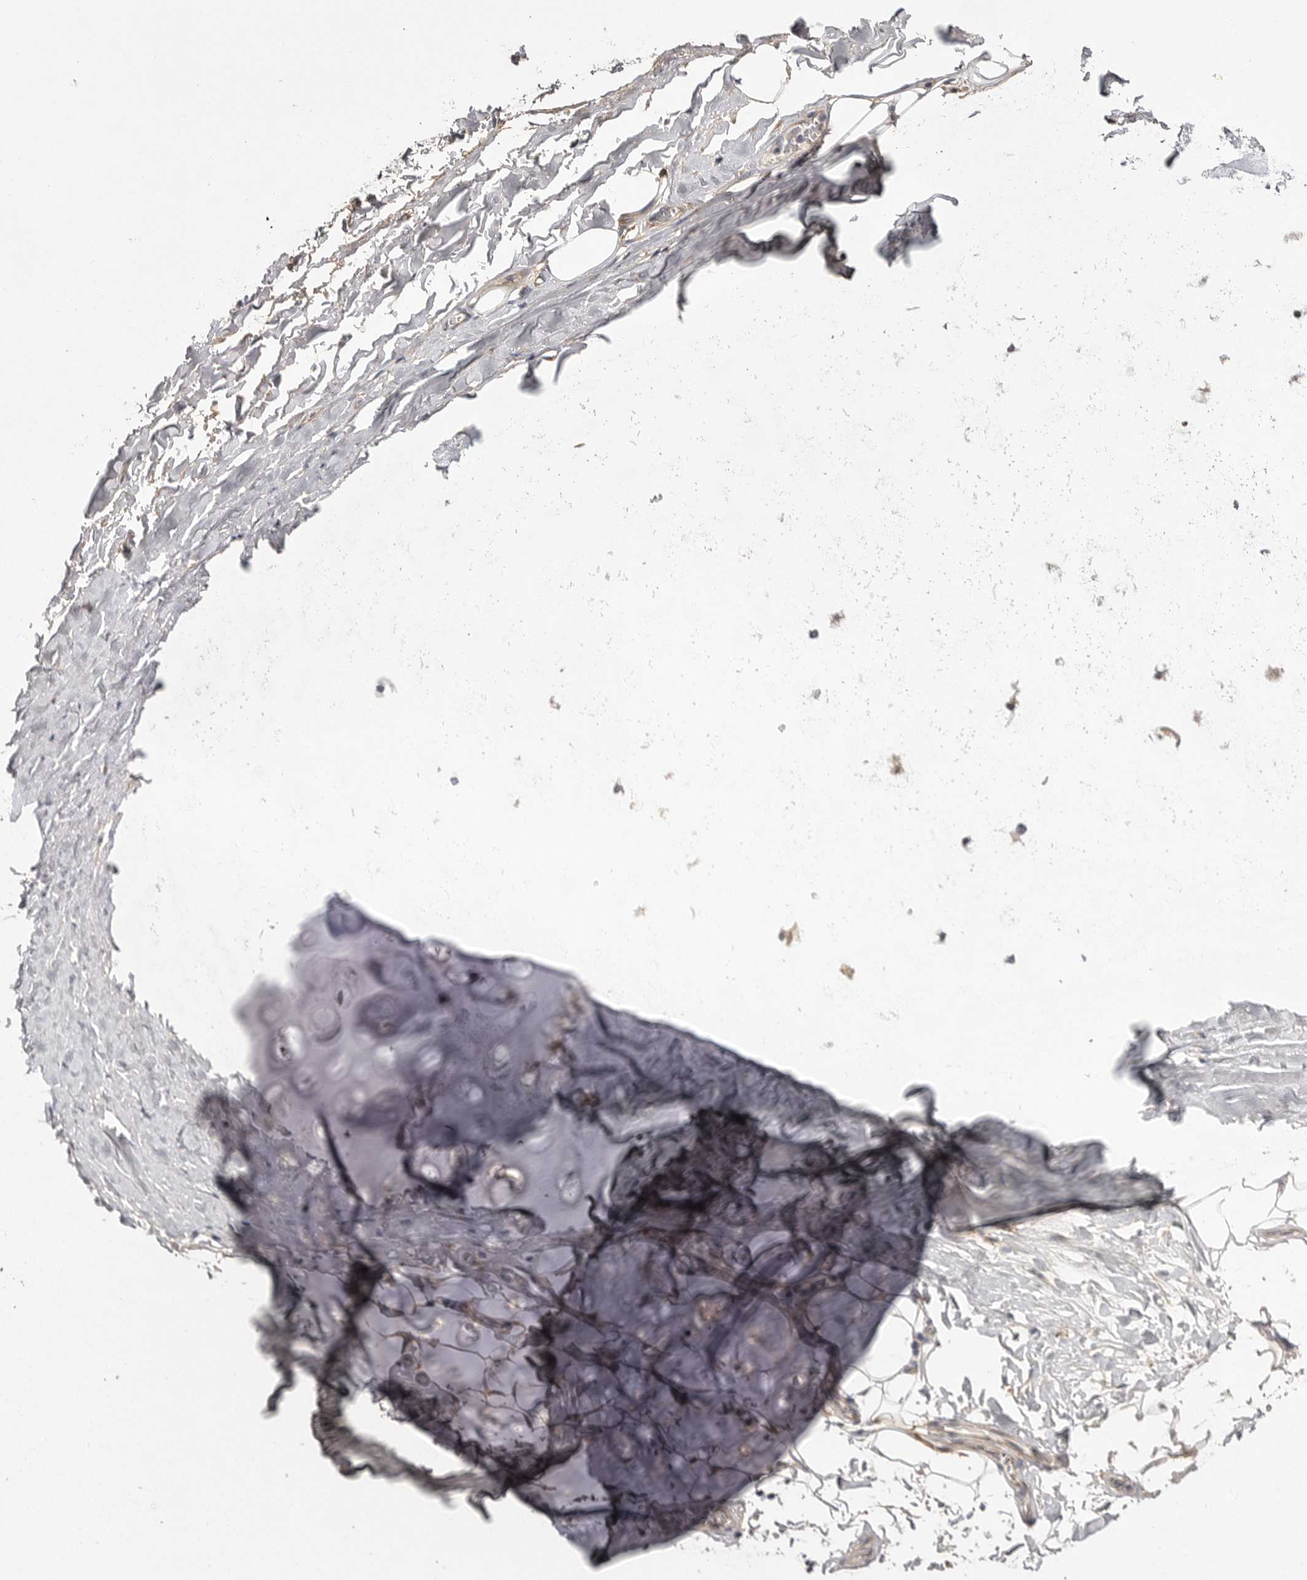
{"staining": {"intensity": "moderate", "quantity": "<25%", "location": "cytoplasmic/membranous"}, "tissue": "adipose tissue", "cell_type": "Adipocytes", "image_type": "normal", "snomed": [{"axis": "morphology", "description": "Normal tissue, NOS"}, {"axis": "topography", "description": "Cartilage tissue"}], "caption": "Immunohistochemistry (IHC) staining of benign adipose tissue, which exhibits low levels of moderate cytoplasmic/membranous expression in approximately <25% of adipocytes indicating moderate cytoplasmic/membranous protein staining. The staining was performed using DAB (brown) for protein detection and nuclei were counterstained in hematoxylin (blue).", "gene": "OSBPL9", "patient": {"sex": "female", "age": 63}}